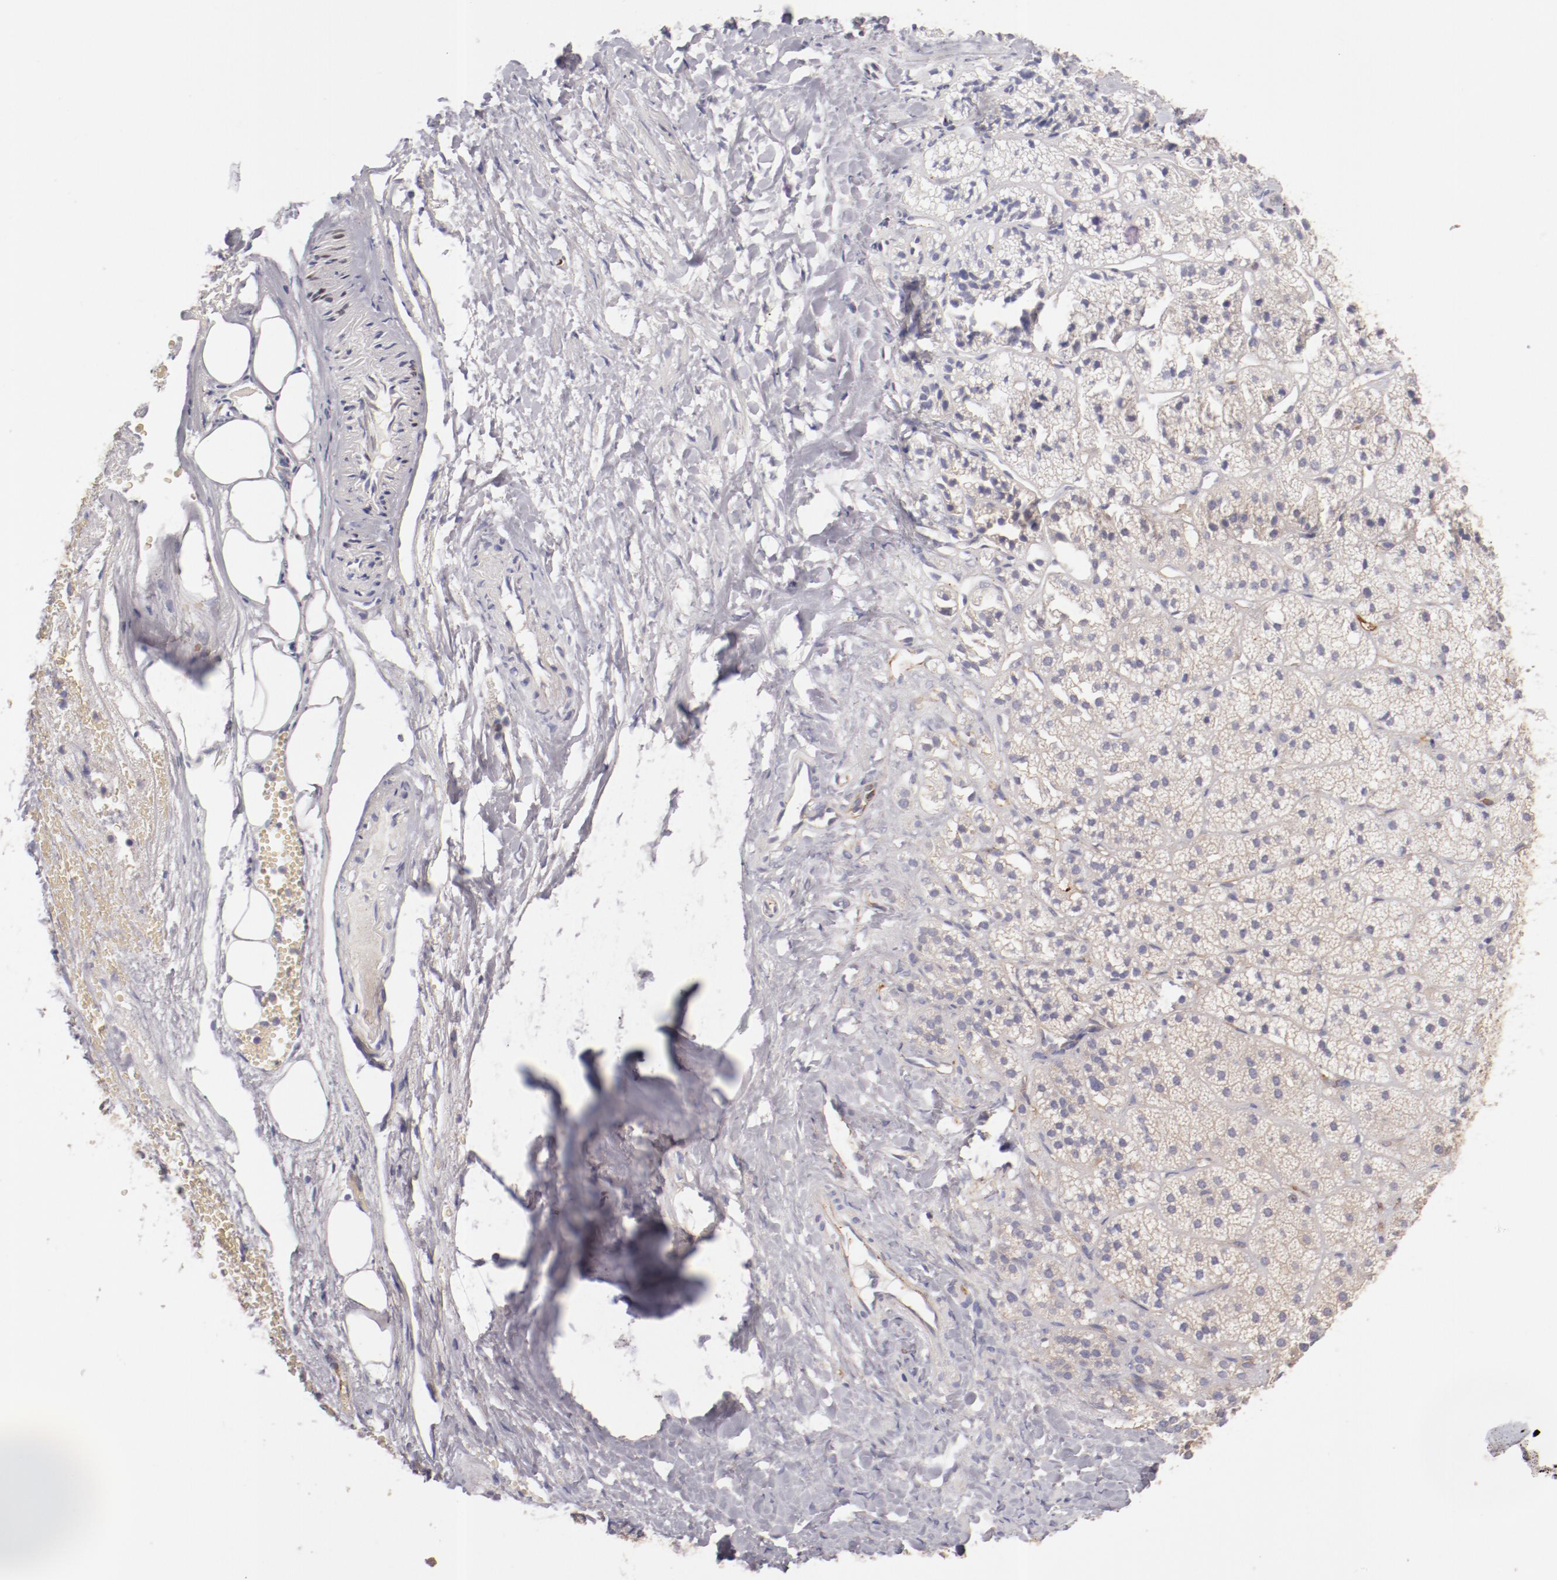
{"staining": {"intensity": "moderate", "quantity": "25%-75%", "location": "cytoplasmic/membranous"}, "tissue": "adrenal gland", "cell_type": "Glandular cells", "image_type": "normal", "snomed": [{"axis": "morphology", "description": "Normal tissue, NOS"}, {"axis": "topography", "description": "Adrenal gland"}], "caption": "DAB (3,3'-diaminobenzidine) immunohistochemical staining of benign adrenal gland reveals moderate cytoplasmic/membranous protein positivity in about 25%-75% of glandular cells. The staining is performed using DAB brown chromogen to label protein expression. The nuclei are counter-stained blue using hematoxylin.", "gene": "ENTPD5", "patient": {"sex": "female", "age": 71}}